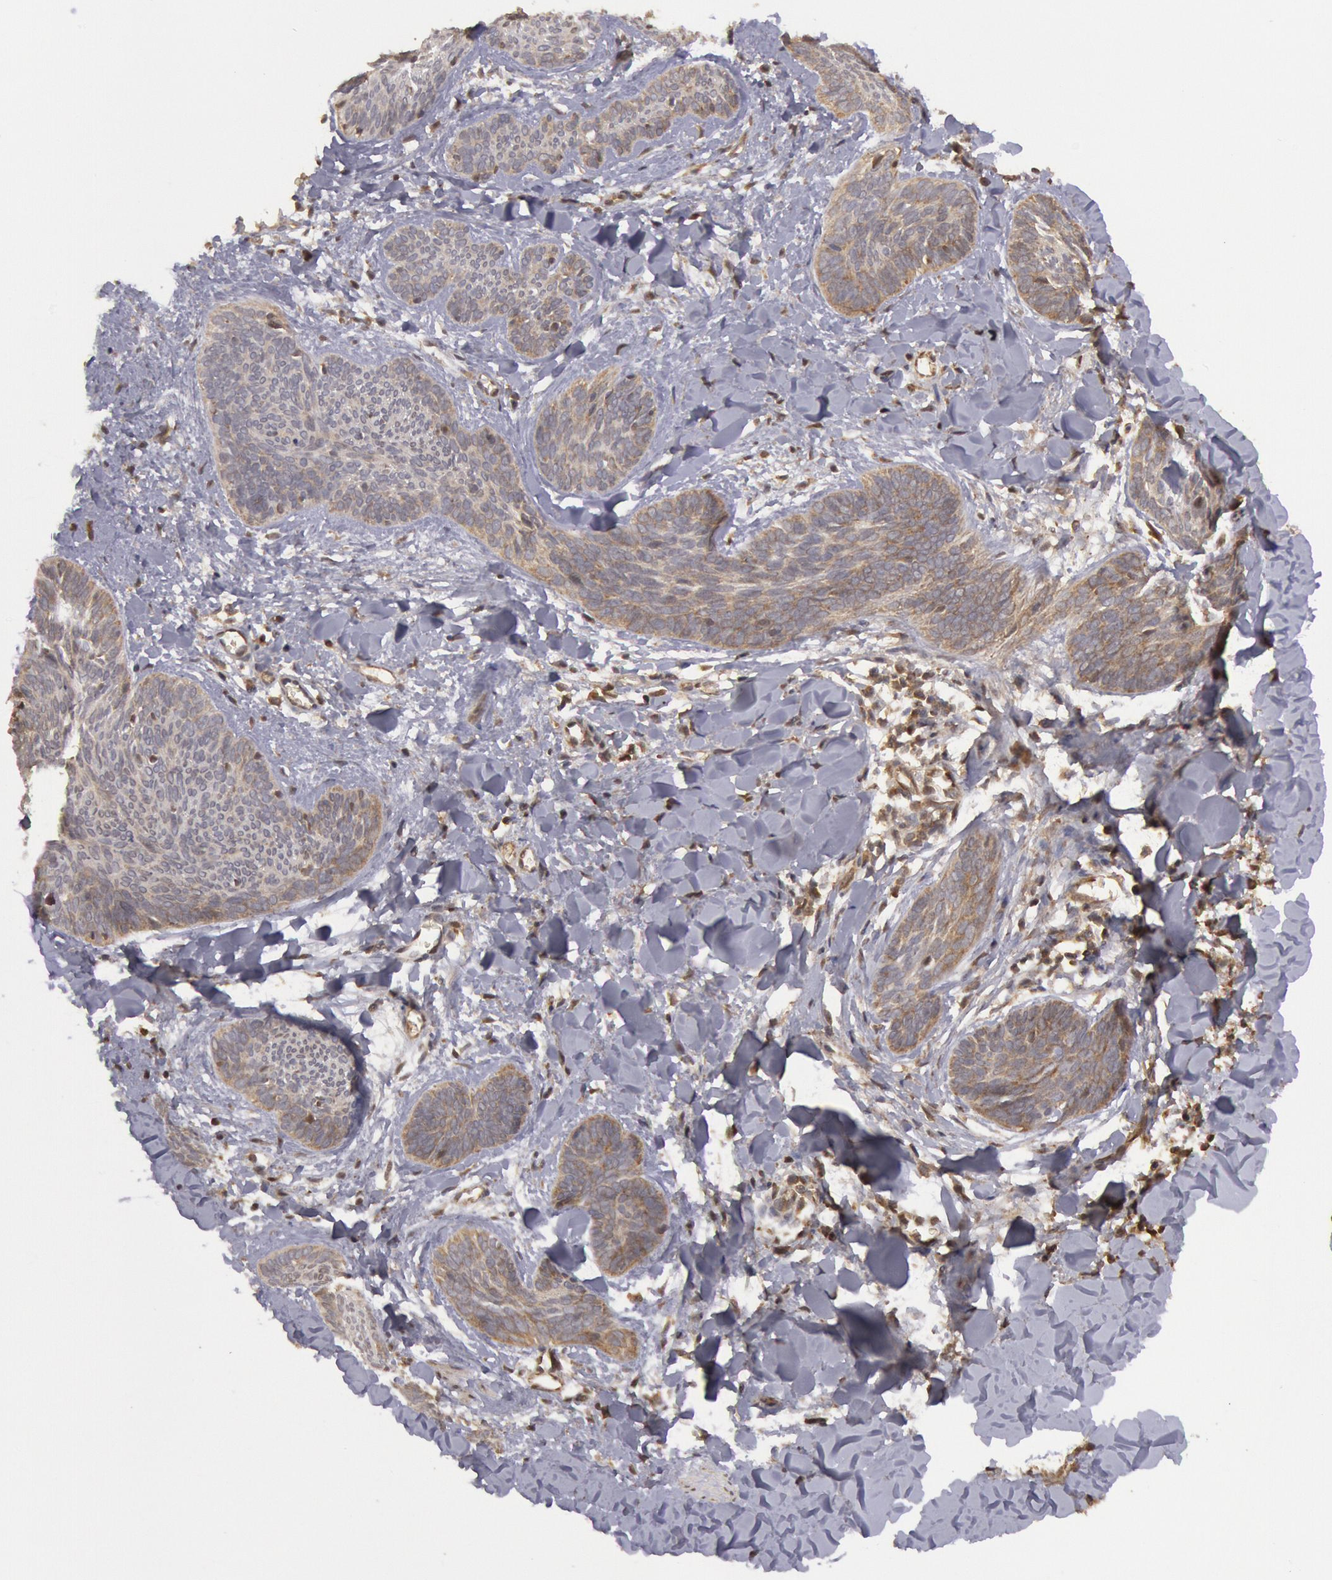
{"staining": {"intensity": "weak", "quantity": "25%-75%", "location": "cytoplasmic/membranous"}, "tissue": "skin cancer", "cell_type": "Tumor cells", "image_type": "cancer", "snomed": [{"axis": "morphology", "description": "Basal cell carcinoma"}, {"axis": "topography", "description": "Skin"}], "caption": "Skin cancer (basal cell carcinoma) stained with DAB (3,3'-diaminobenzidine) IHC exhibits low levels of weak cytoplasmic/membranous positivity in about 25%-75% of tumor cells.", "gene": "USP14", "patient": {"sex": "female", "age": 81}}